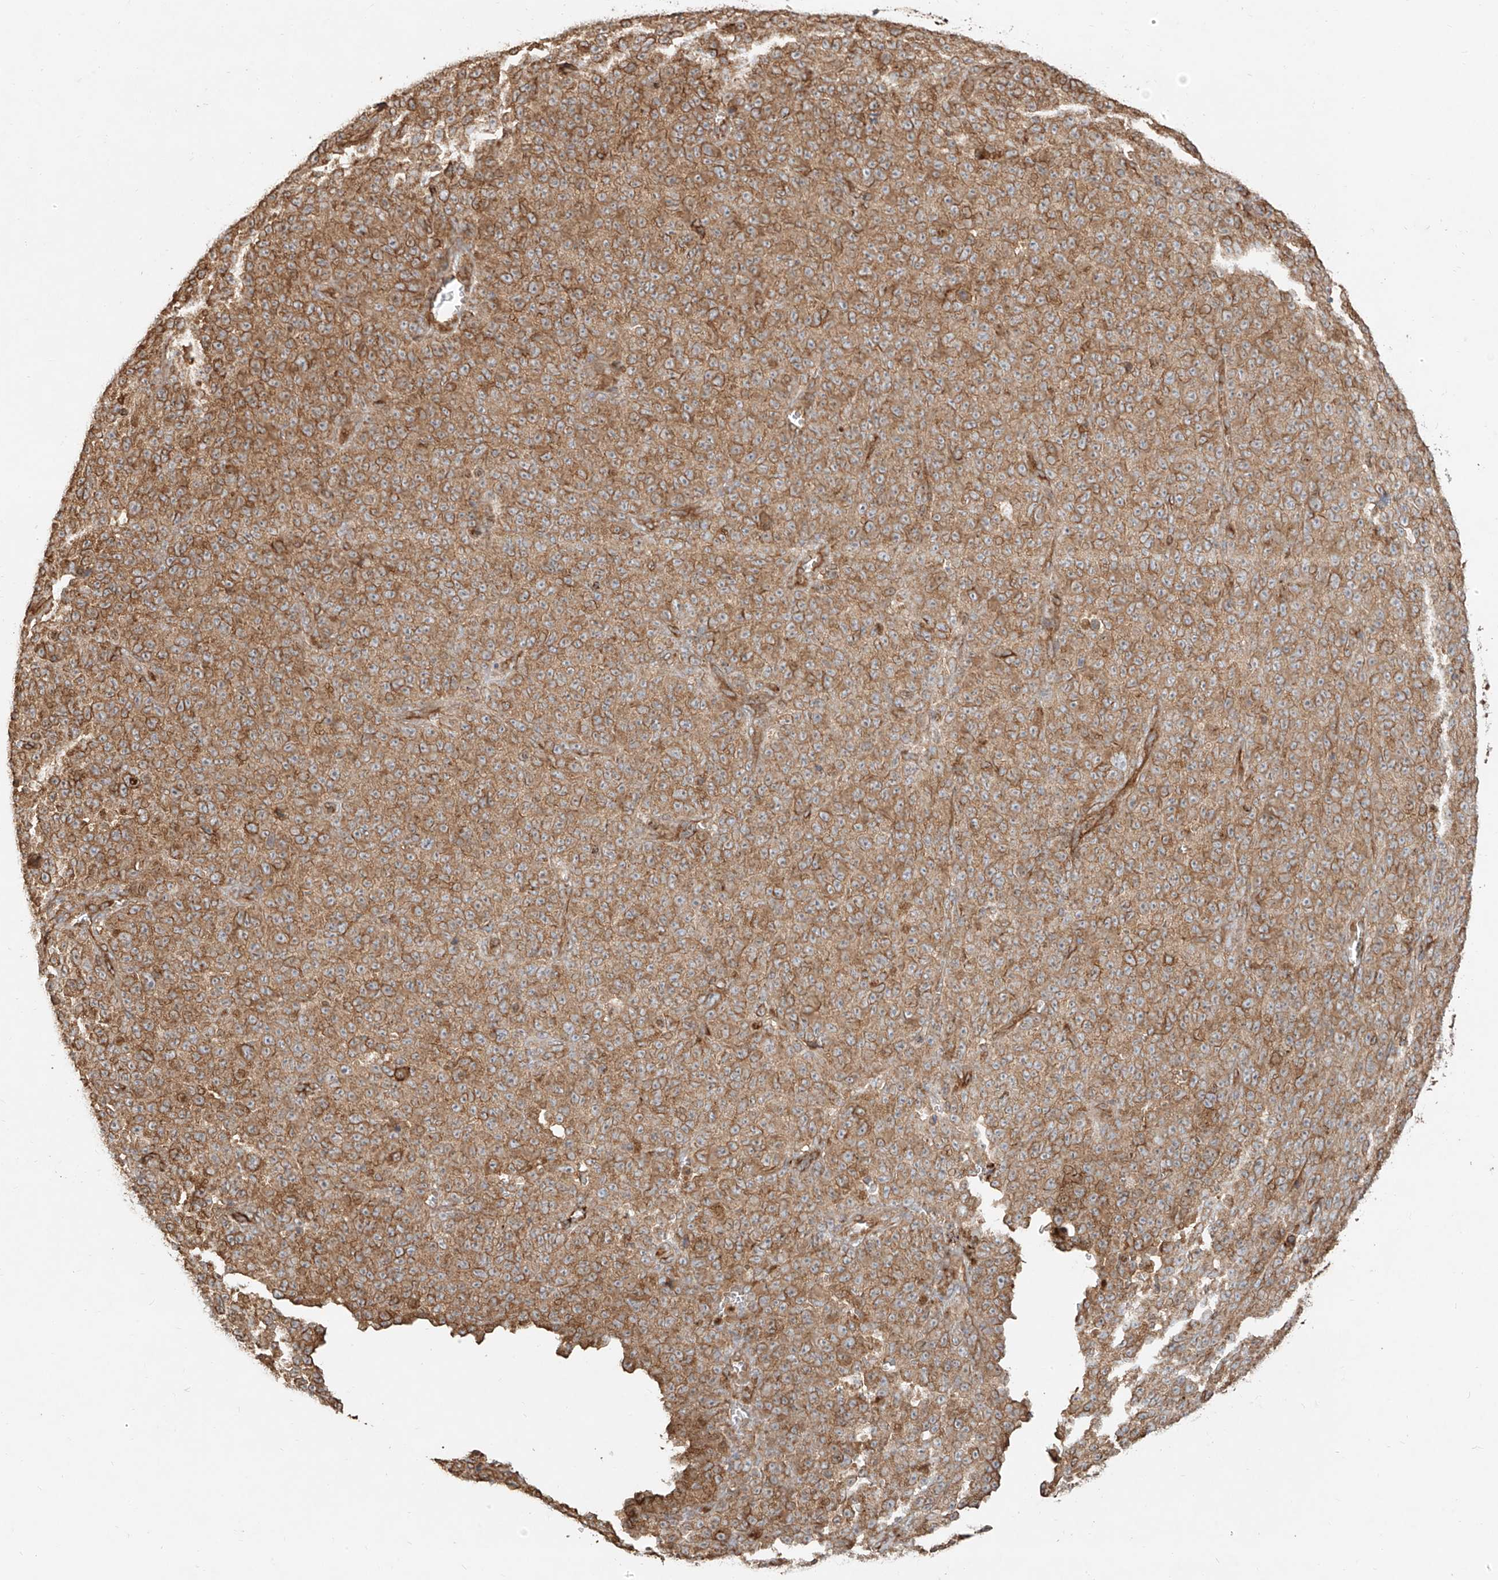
{"staining": {"intensity": "moderate", "quantity": ">75%", "location": "cytoplasmic/membranous"}, "tissue": "melanoma", "cell_type": "Tumor cells", "image_type": "cancer", "snomed": [{"axis": "morphology", "description": "Malignant melanoma, NOS"}, {"axis": "topography", "description": "Skin"}], "caption": "Human malignant melanoma stained for a protein (brown) reveals moderate cytoplasmic/membranous positive positivity in approximately >75% of tumor cells.", "gene": "EFNB1", "patient": {"sex": "female", "age": 82}}